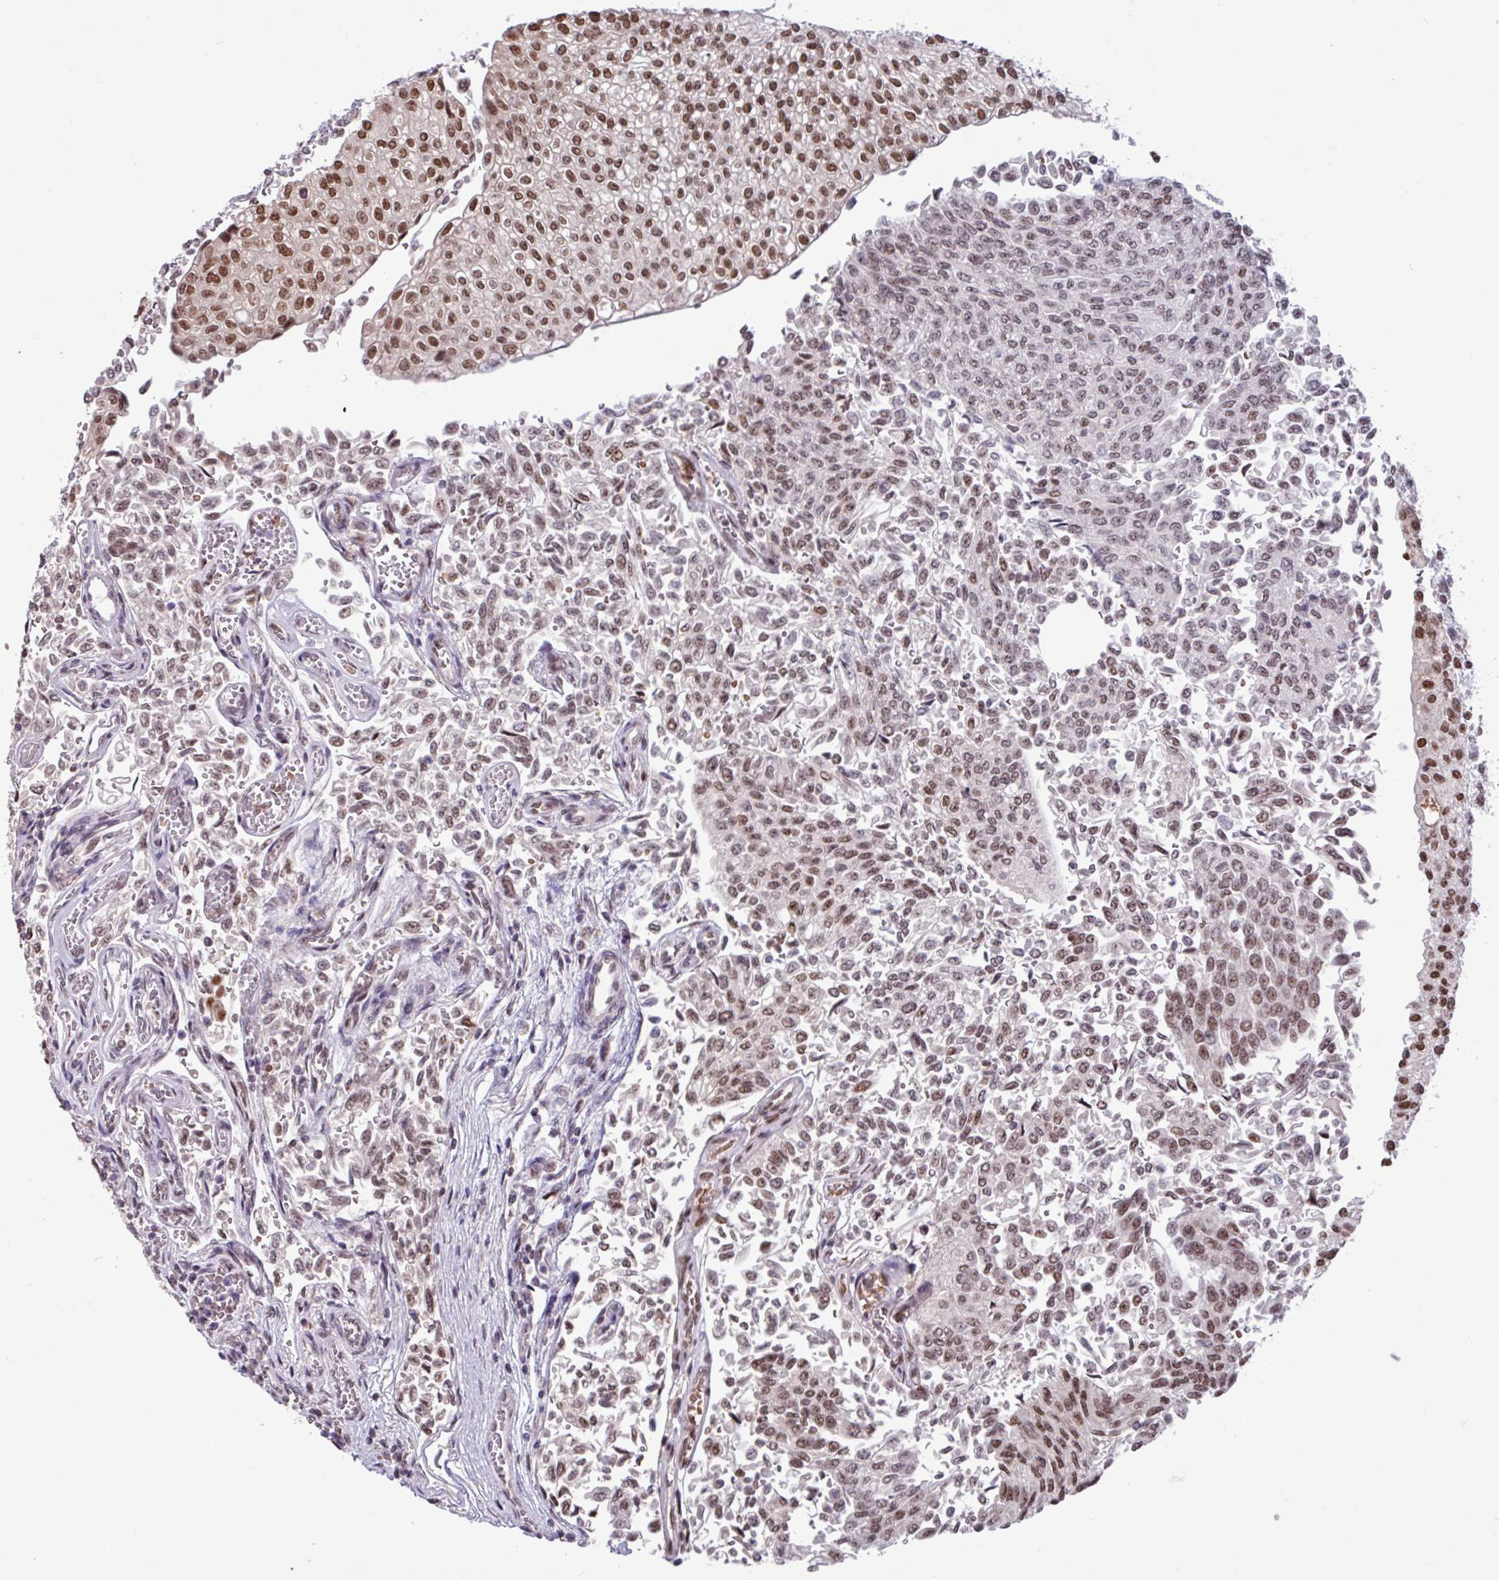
{"staining": {"intensity": "moderate", "quantity": ">75%", "location": "nuclear"}, "tissue": "urothelial cancer", "cell_type": "Tumor cells", "image_type": "cancer", "snomed": [{"axis": "morphology", "description": "Urothelial carcinoma, NOS"}, {"axis": "topography", "description": "Urinary bladder"}], "caption": "Transitional cell carcinoma stained with DAB (3,3'-diaminobenzidine) immunohistochemistry (IHC) exhibits medium levels of moderate nuclear expression in approximately >75% of tumor cells. (DAB (3,3'-diaminobenzidine) IHC, brown staining for protein, blue staining for nuclei).", "gene": "TDG", "patient": {"sex": "male", "age": 59}}